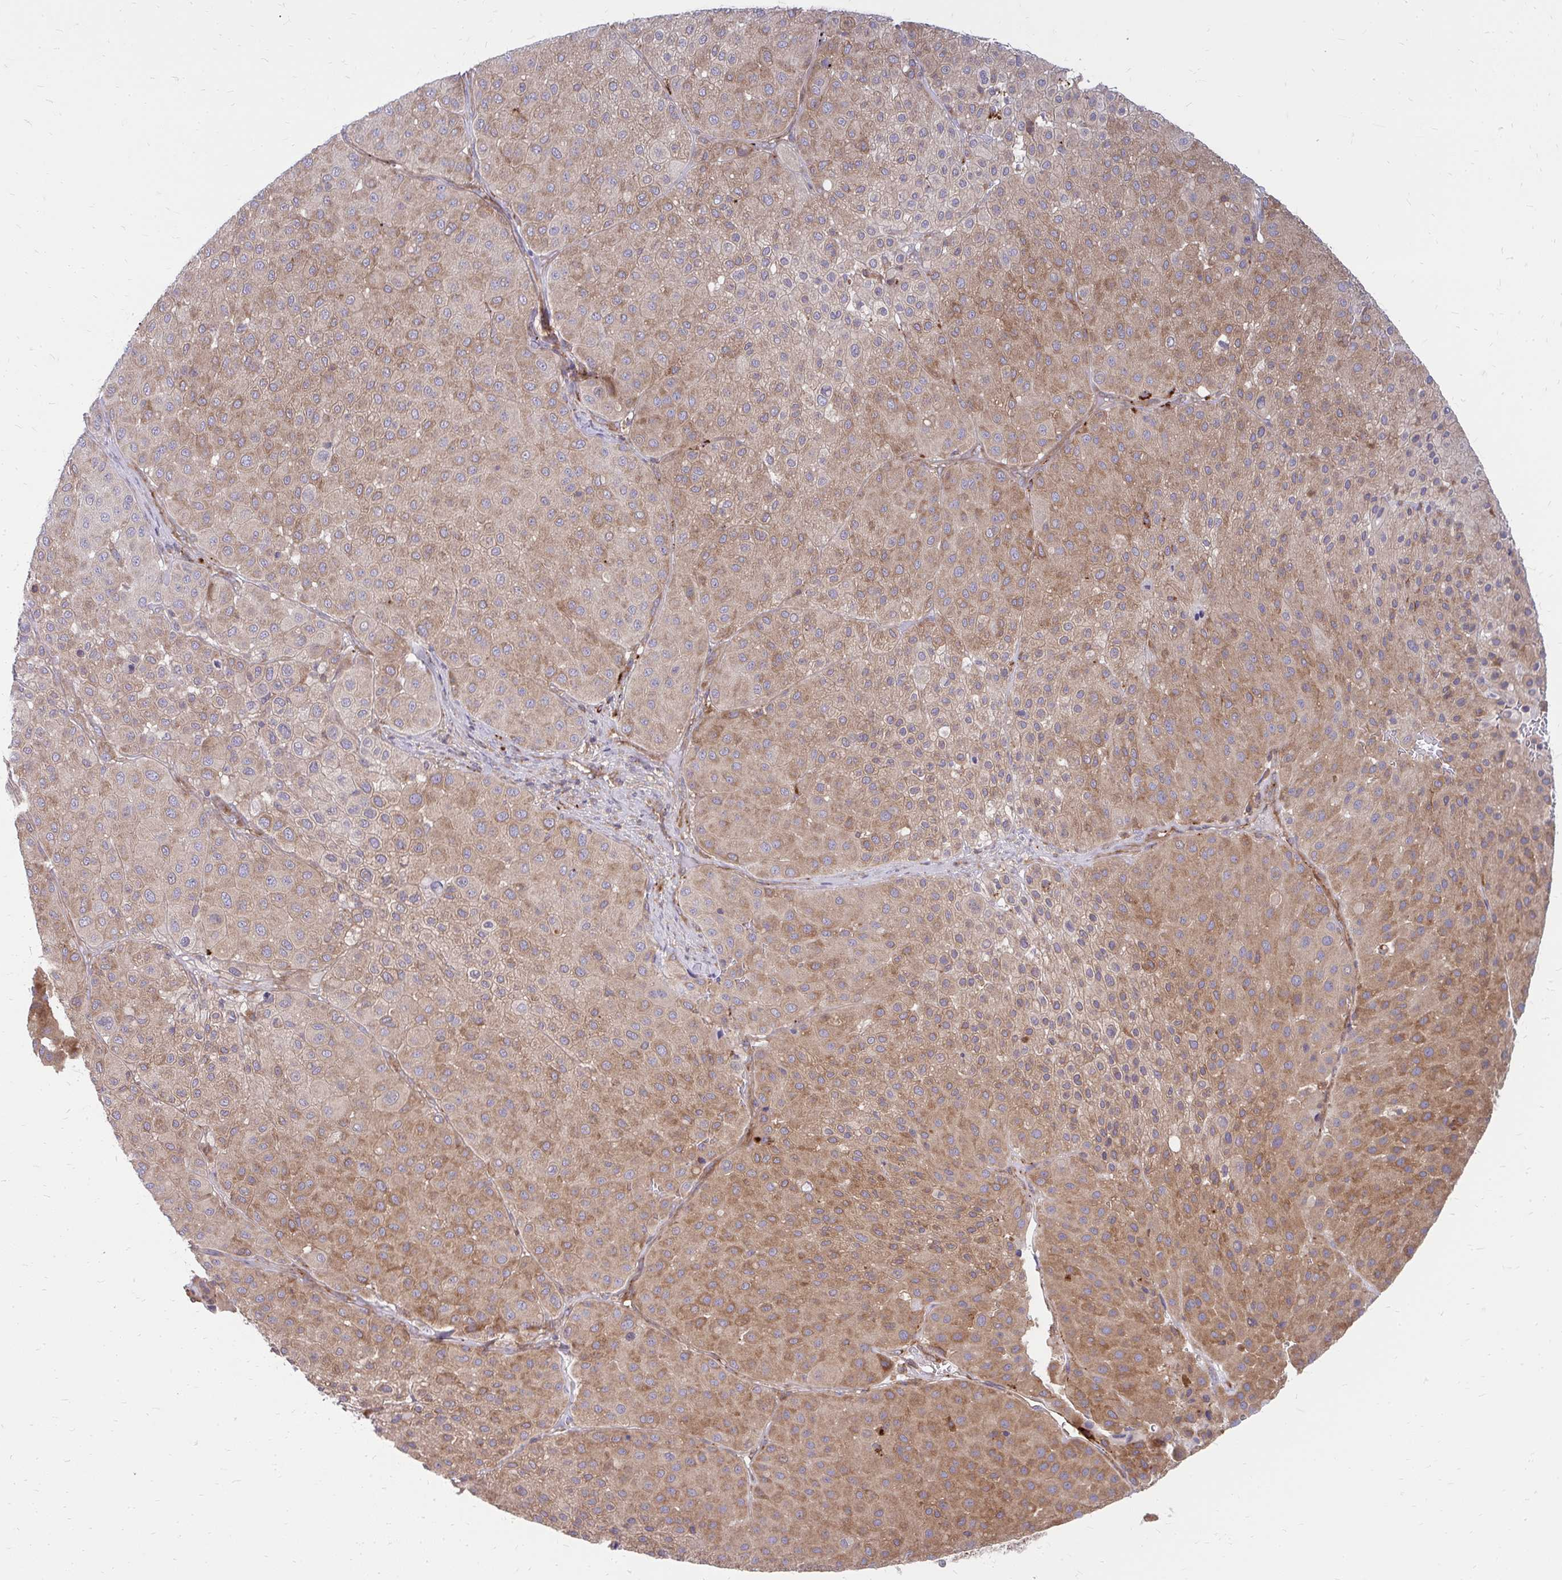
{"staining": {"intensity": "moderate", "quantity": ">75%", "location": "cytoplasmic/membranous"}, "tissue": "melanoma", "cell_type": "Tumor cells", "image_type": "cancer", "snomed": [{"axis": "morphology", "description": "Malignant melanoma, Metastatic site"}, {"axis": "topography", "description": "Smooth muscle"}], "caption": "Brown immunohistochemical staining in malignant melanoma (metastatic site) reveals moderate cytoplasmic/membranous positivity in about >75% of tumor cells.", "gene": "ASAP1", "patient": {"sex": "male", "age": 41}}